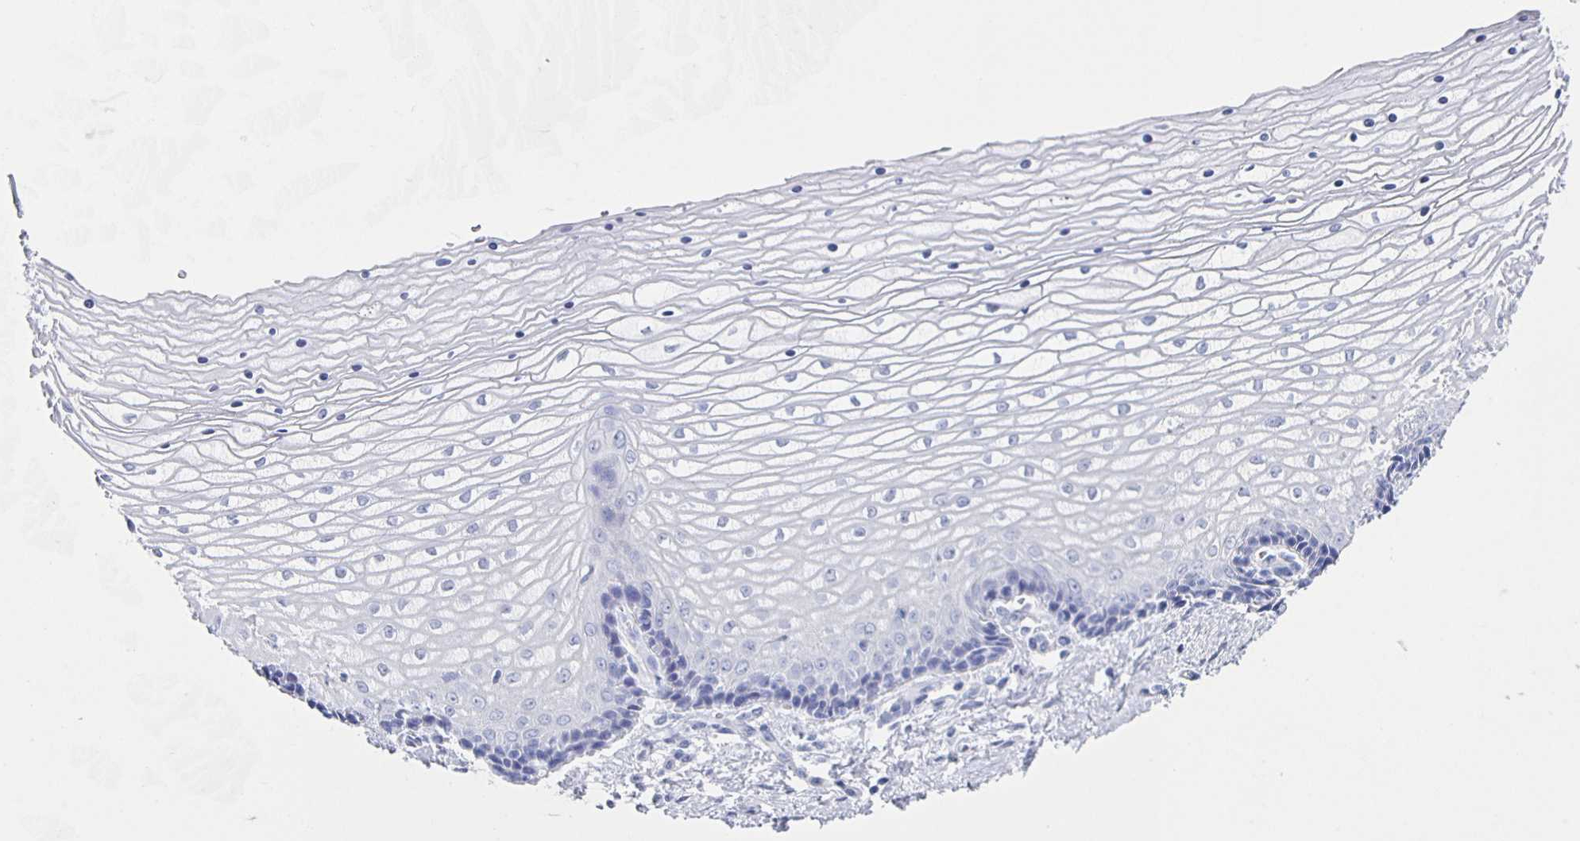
{"staining": {"intensity": "negative", "quantity": "none", "location": "none"}, "tissue": "vagina", "cell_type": "Squamous epithelial cells", "image_type": "normal", "snomed": [{"axis": "morphology", "description": "Normal tissue, NOS"}, {"axis": "topography", "description": "Vagina"}], "caption": "IHC of normal vagina displays no expression in squamous epithelial cells.", "gene": "SLC34A2", "patient": {"sex": "female", "age": 45}}